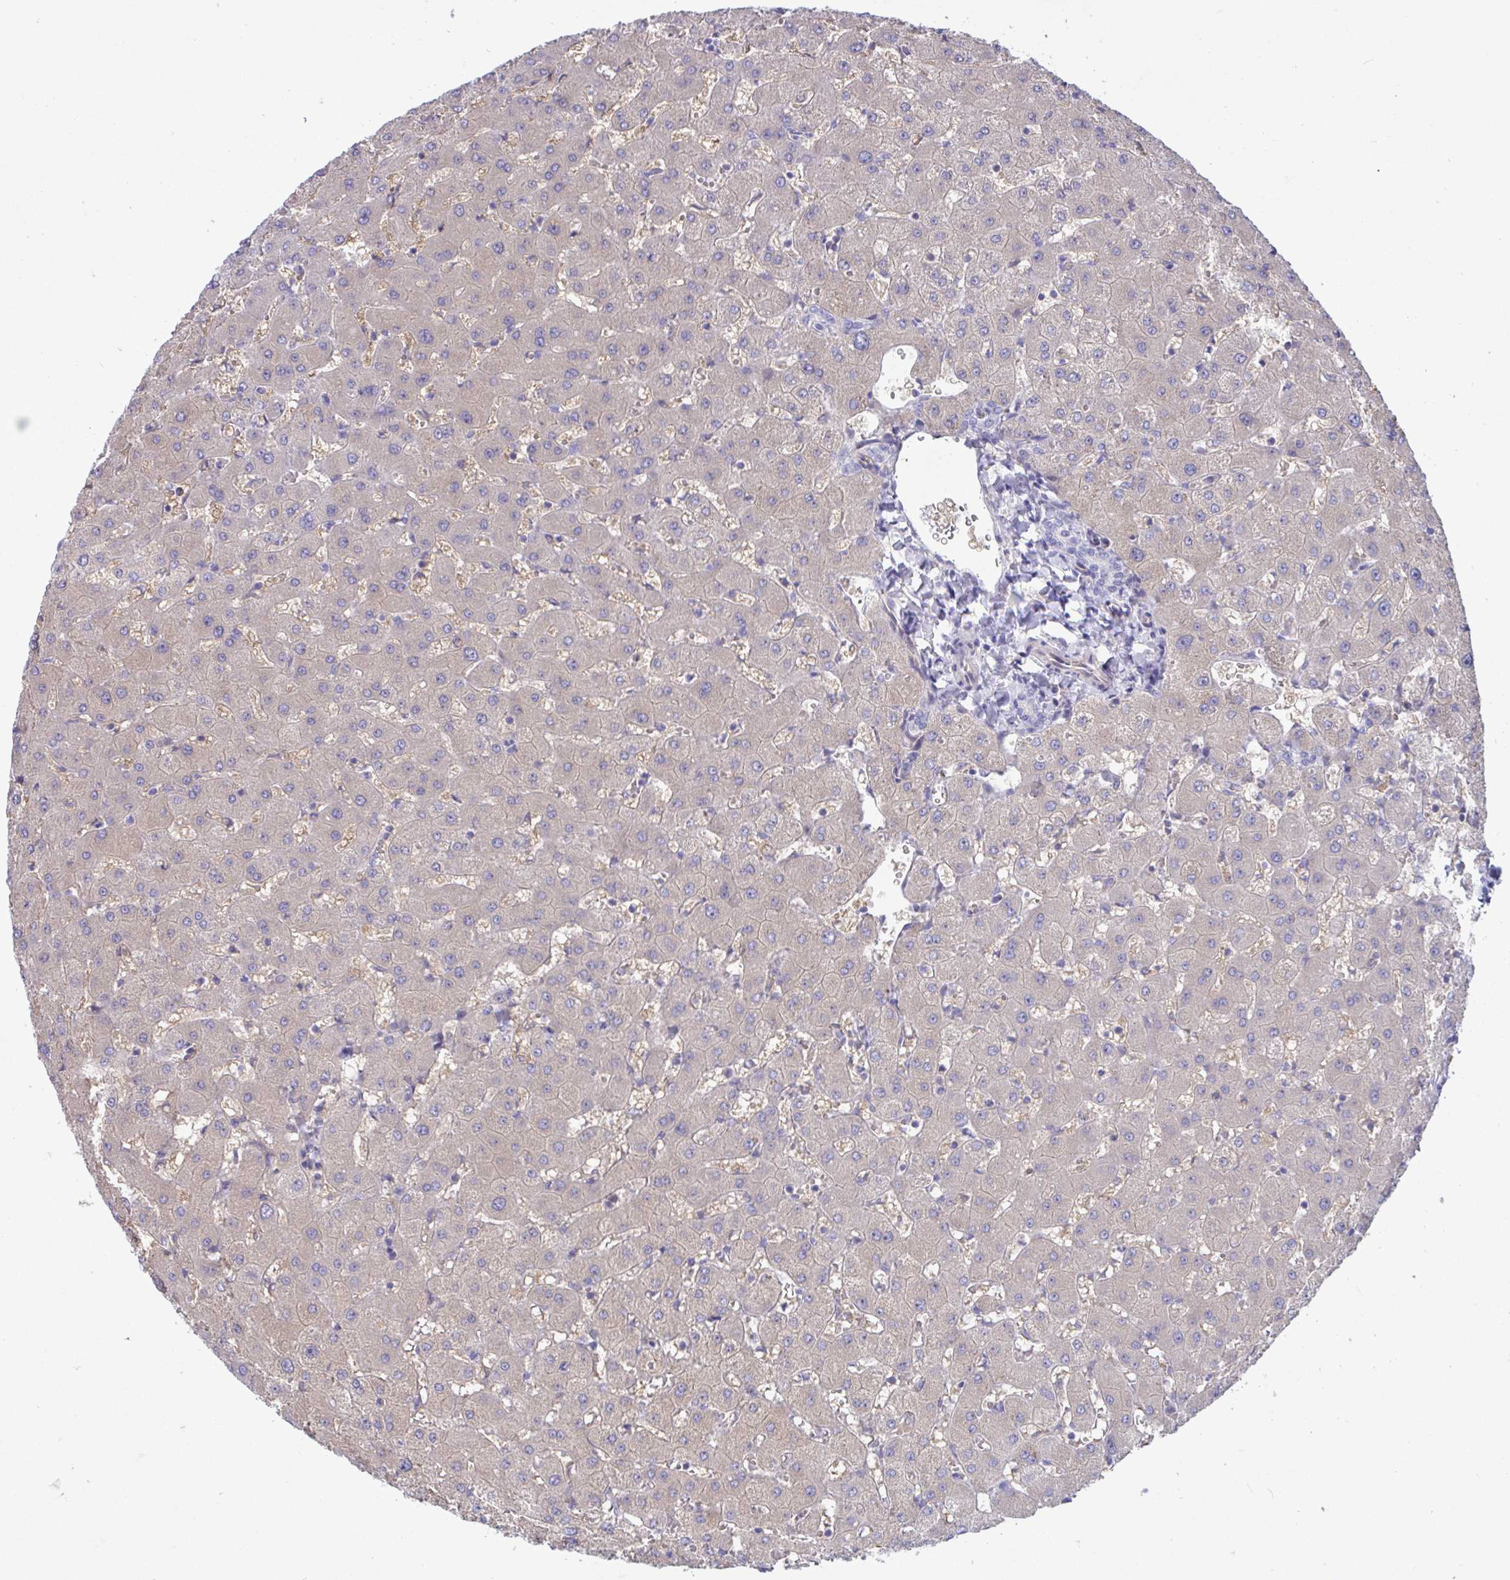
{"staining": {"intensity": "negative", "quantity": "none", "location": "none"}, "tissue": "liver", "cell_type": "Cholangiocytes", "image_type": "normal", "snomed": [{"axis": "morphology", "description": "Normal tissue, NOS"}, {"axis": "topography", "description": "Liver"}], "caption": "An image of human liver is negative for staining in cholangiocytes. (Brightfield microscopy of DAB immunohistochemistry at high magnification).", "gene": "CENPQ", "patient": {"sex": "female", "age": 63}}